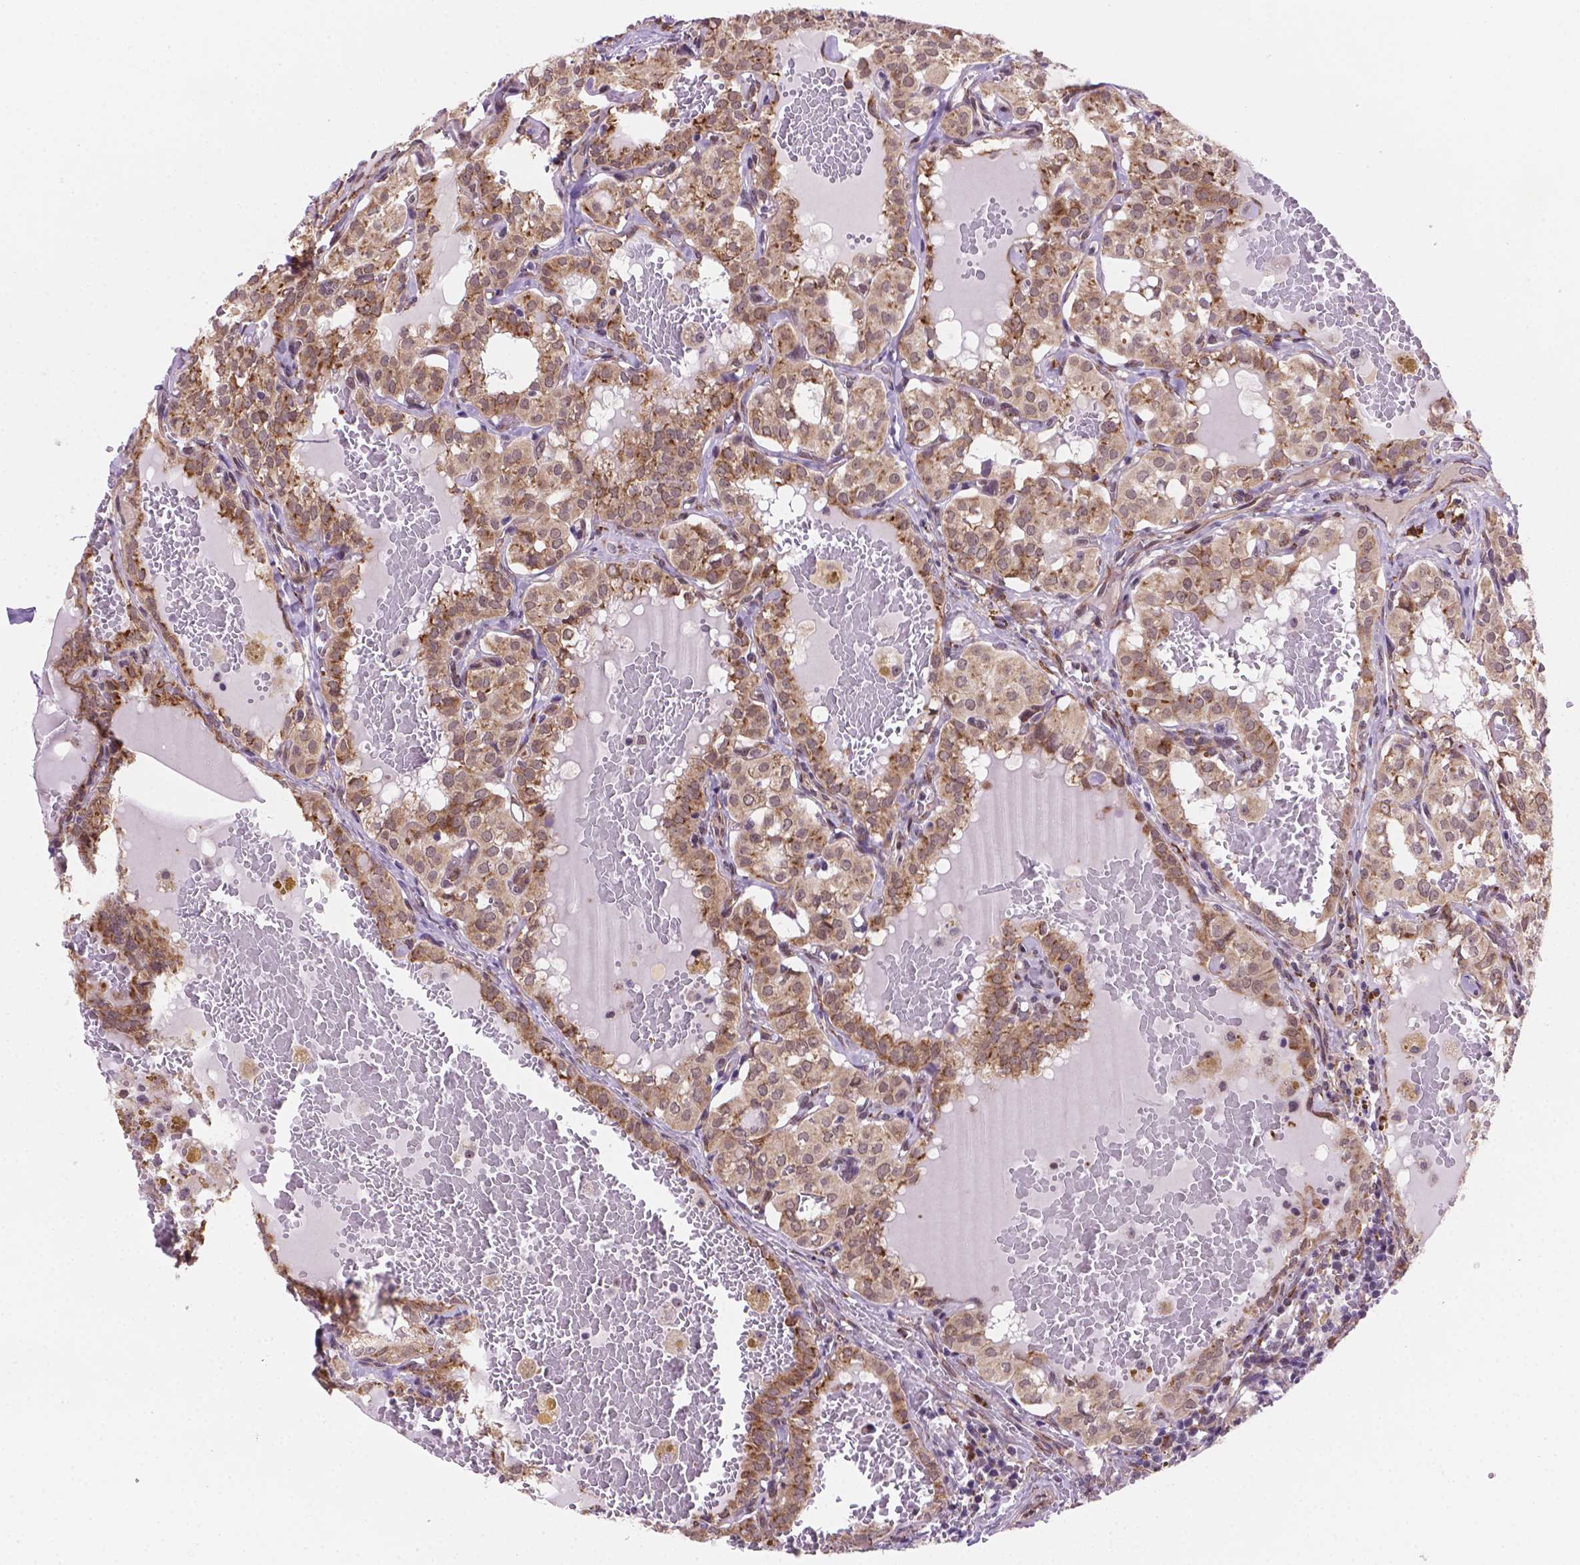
{"staining": {"intensity": "moderate", "quantity": ">75%", "location": "cytoplasmic/membranous"}, "tissue": "thyroid cancer", "cell_type": "Tumor cells", "image_type": "cancer", "snomed": [{"axis": "morphology", "description": "Papillary adenocarcinoma, NOS"}, {"axis": "topography", "description": "Thyroid gland"}], "caption": "Protein analysis of papillary adenocarcinoma (thyroid) tissue shows moderate cytoplasmic/membranous positivity in approximately >75% of tumor cells.", "gene": "FNIP1", "patient": {"sex": "male", "age": 20}}